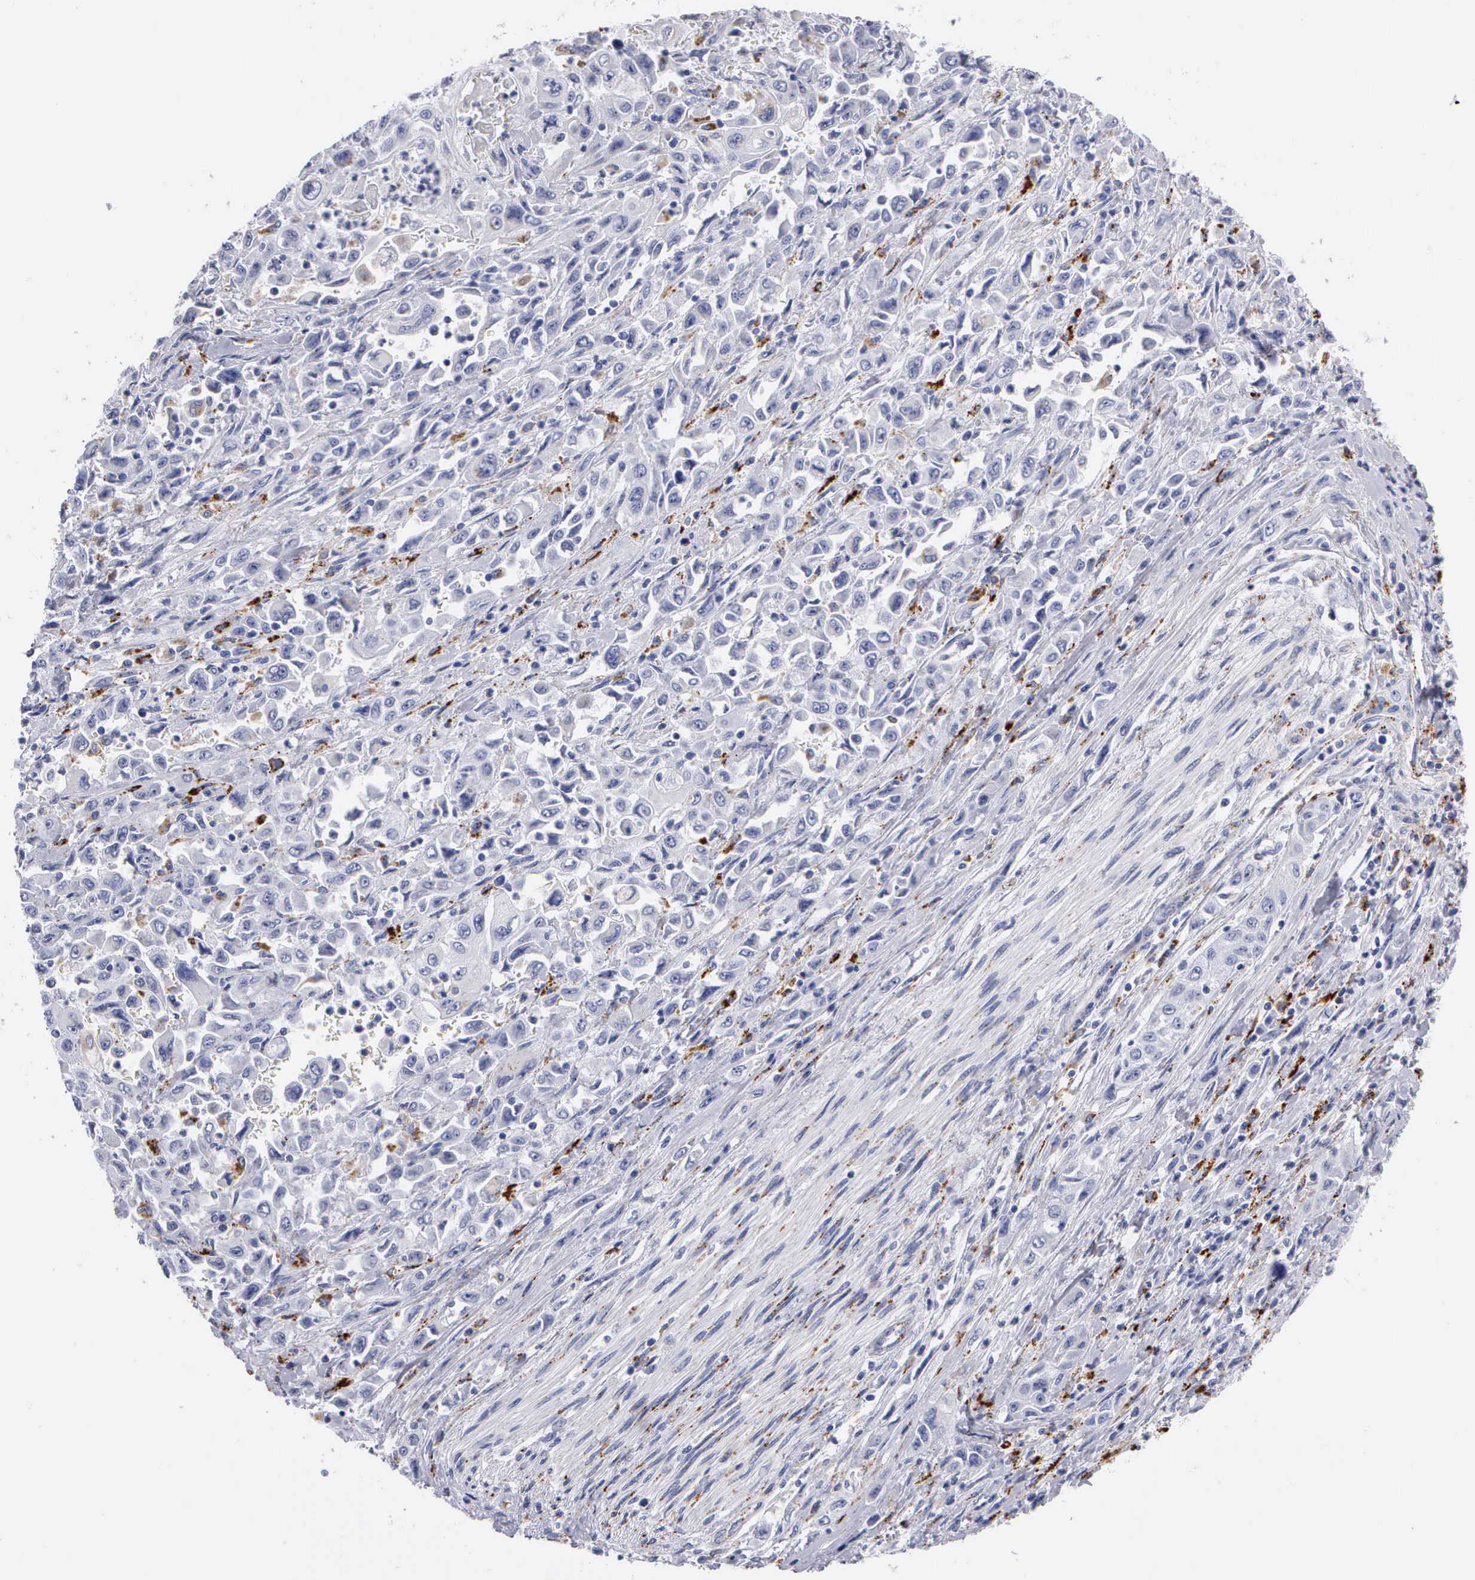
{"staining": {"intensity": "negative", "quantity": "none", "location": "none"}, "tissue": "pancreatic cancer", "cell_type": "Tumor cells", "image_type": "cancer", "snomed": [{"axis": "morphology", "description": "Adenocarcinoma, NOS"}, {"axis": "topography", "description": "Pancreas"}], "caption": "Immunohistochemical staining of pancreatic cancer shows no significant staining in tumor cells.", "gene": "CTSL", "patient": {"sex": "male", "age": 70}}